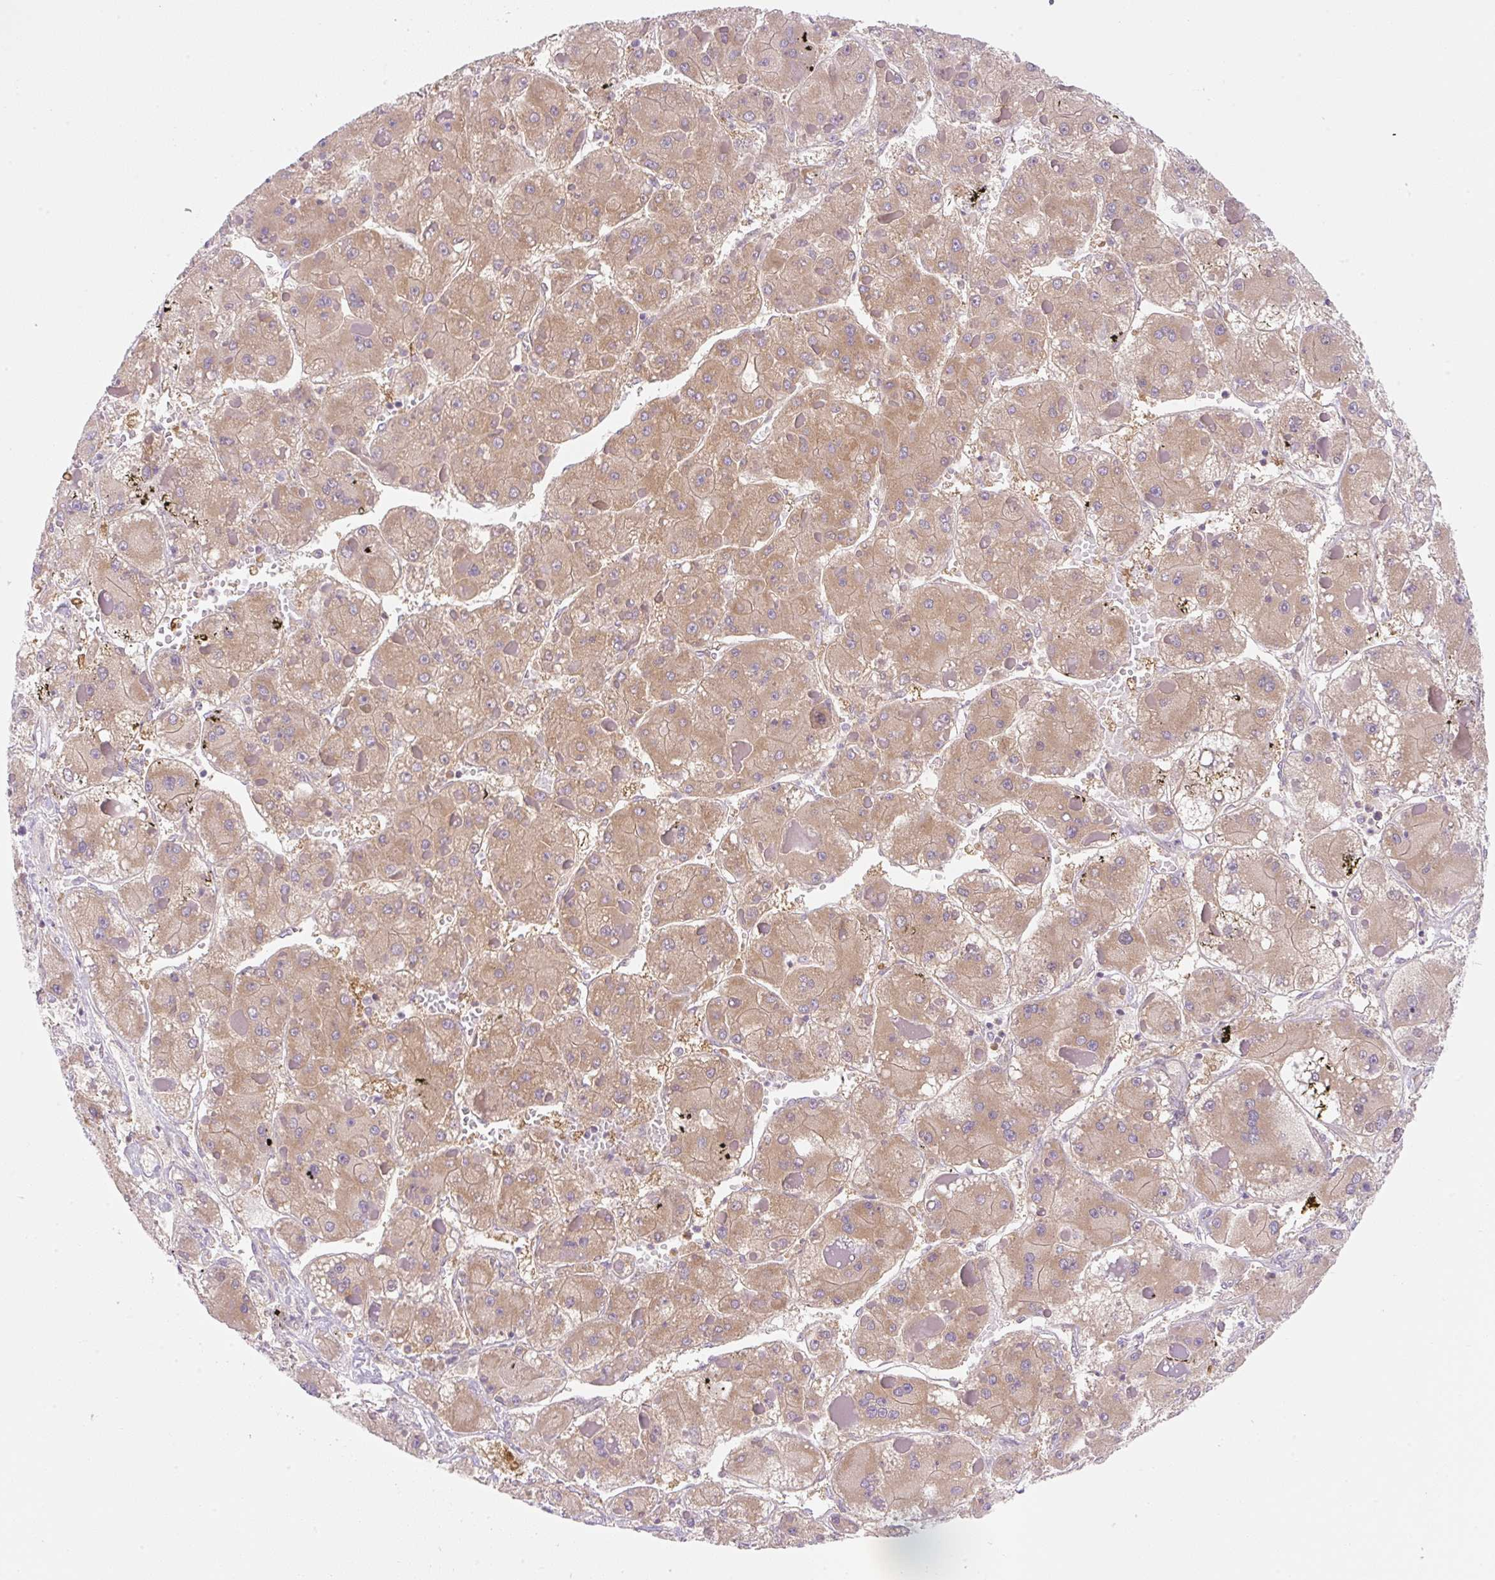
{"staining": {"intensity": "moderate", "quantity": ">75%", "location": "cytoplasmic/membranous"}, "tissue": "liver cancer", "cell_type": "Tumor cells", "image_type": "cancer", "snomed": [{"axis": "morphology", "description": "Carcinoma, Hepatocellular, NOS"}, {"axis": "topography", "description": "Liver"}], "caption": "Liver cancer (hepatocellular carcinoma) stained for a protein reveals moderate cytoplasmic/membranous positivity in tumor cells. The staining was performed using DAB to visualize the protein expression in brown, while the nuclei were stained in blue with hematoxylin (Magnification: 20x).", "gene": "OMA1", "patient": {"sex": "female", "age": 73}}